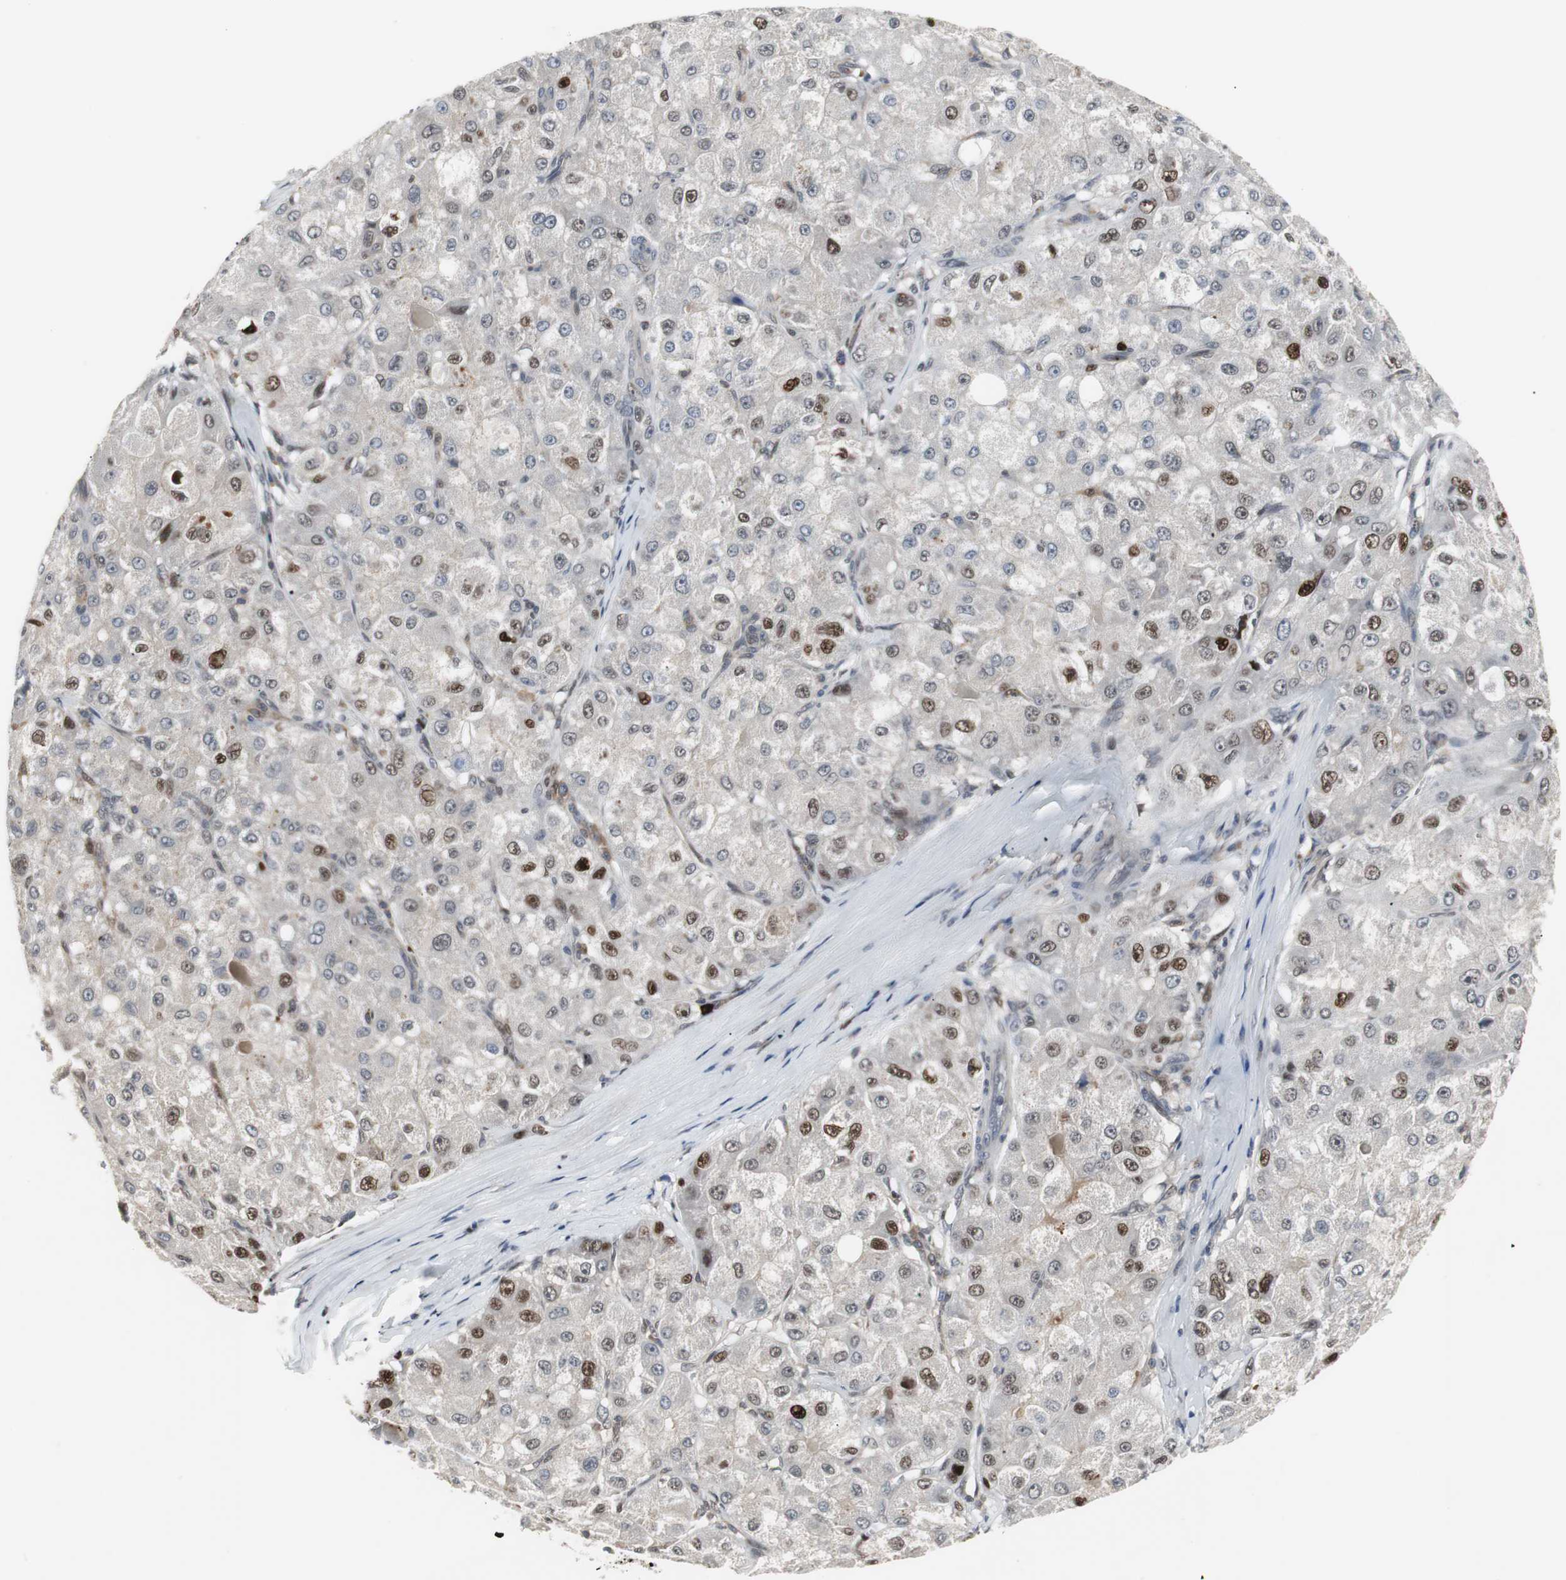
{"staining": {"intensity": "strong", "quantity": "25%-75%", "location": "nuclear"}, "tissue": "liver cancer", "cell_type": "Tumor cells", "image_type": "cancer", "snomed": [{"axis": "morphology", "description": "Carcinoma, Hepatocellular, NOS"}, {"axis": "topography", "description": "Liver"}], "caption": "This photomicrograph demonstrates immunohistochemistry staining of human hepatocellular carcinoma (liver), with high strong nuclear staining in about 25%-75% of tumor cells.", "gene": "GRK2", "patient": {"sex": "male", "age": 80}}